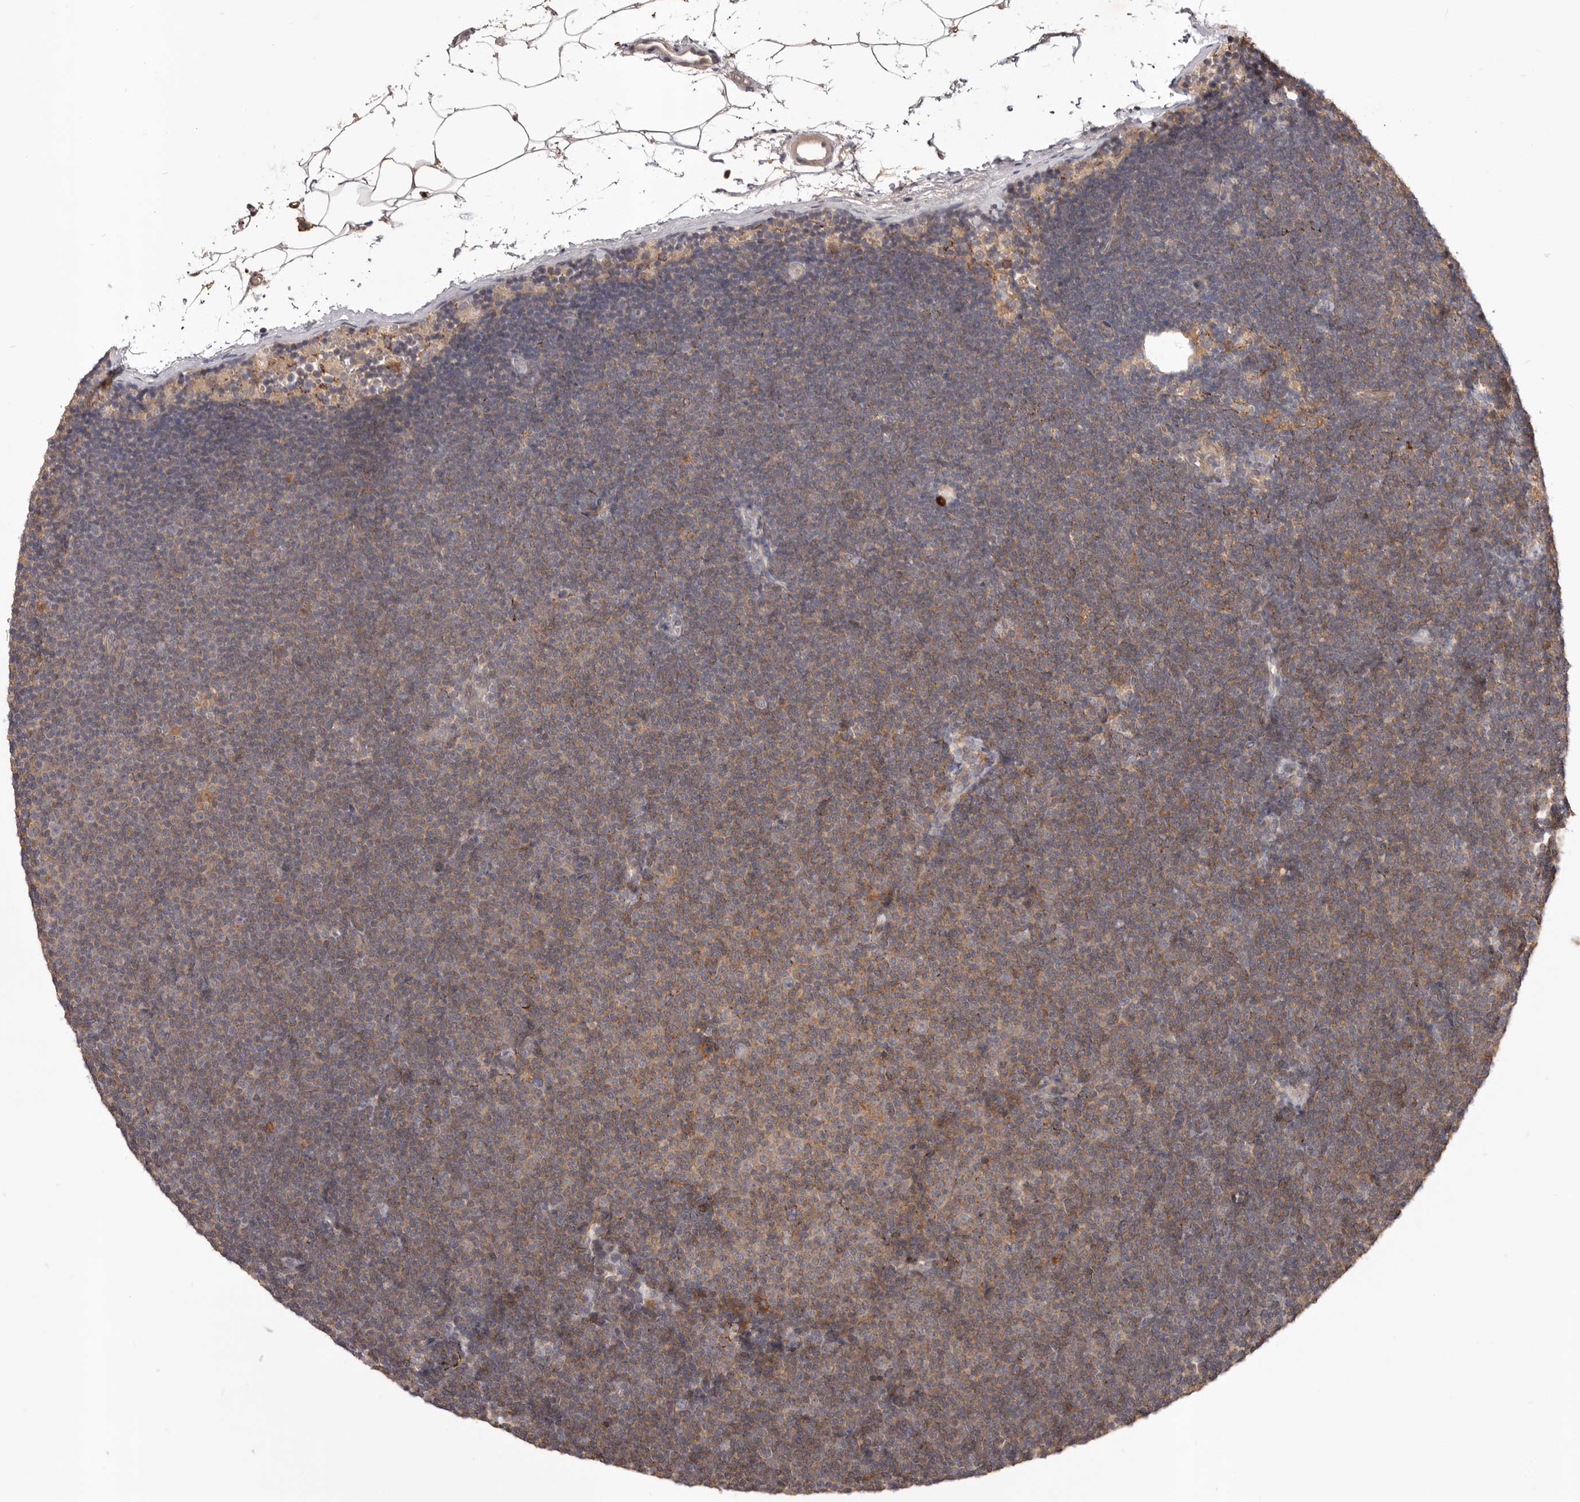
{"staining": {"intensity": "moderate", "quantity": "<25%", "location": "cytoplasmic/membranous"}, "tissue": "lymphoma", "cell_type": "Tumor cells", "image_type": "cancer", "snomed": [{"axis": "morphology", "description": "Malignant lymphoma, non-Hodgkin's type, Low grade"}, {"axis": "topography", "description": "Lymph node"}], "caption": "Human malignant lymphoma, non-Hodgkin's type (low-grade) stained with a brown dye demonstrates moderate cytoplasmic/membranous positive positivity in about <25% of tumor cells.", "gene": "GLIPR2", "patient": {"sex": "female", "age": 53}}